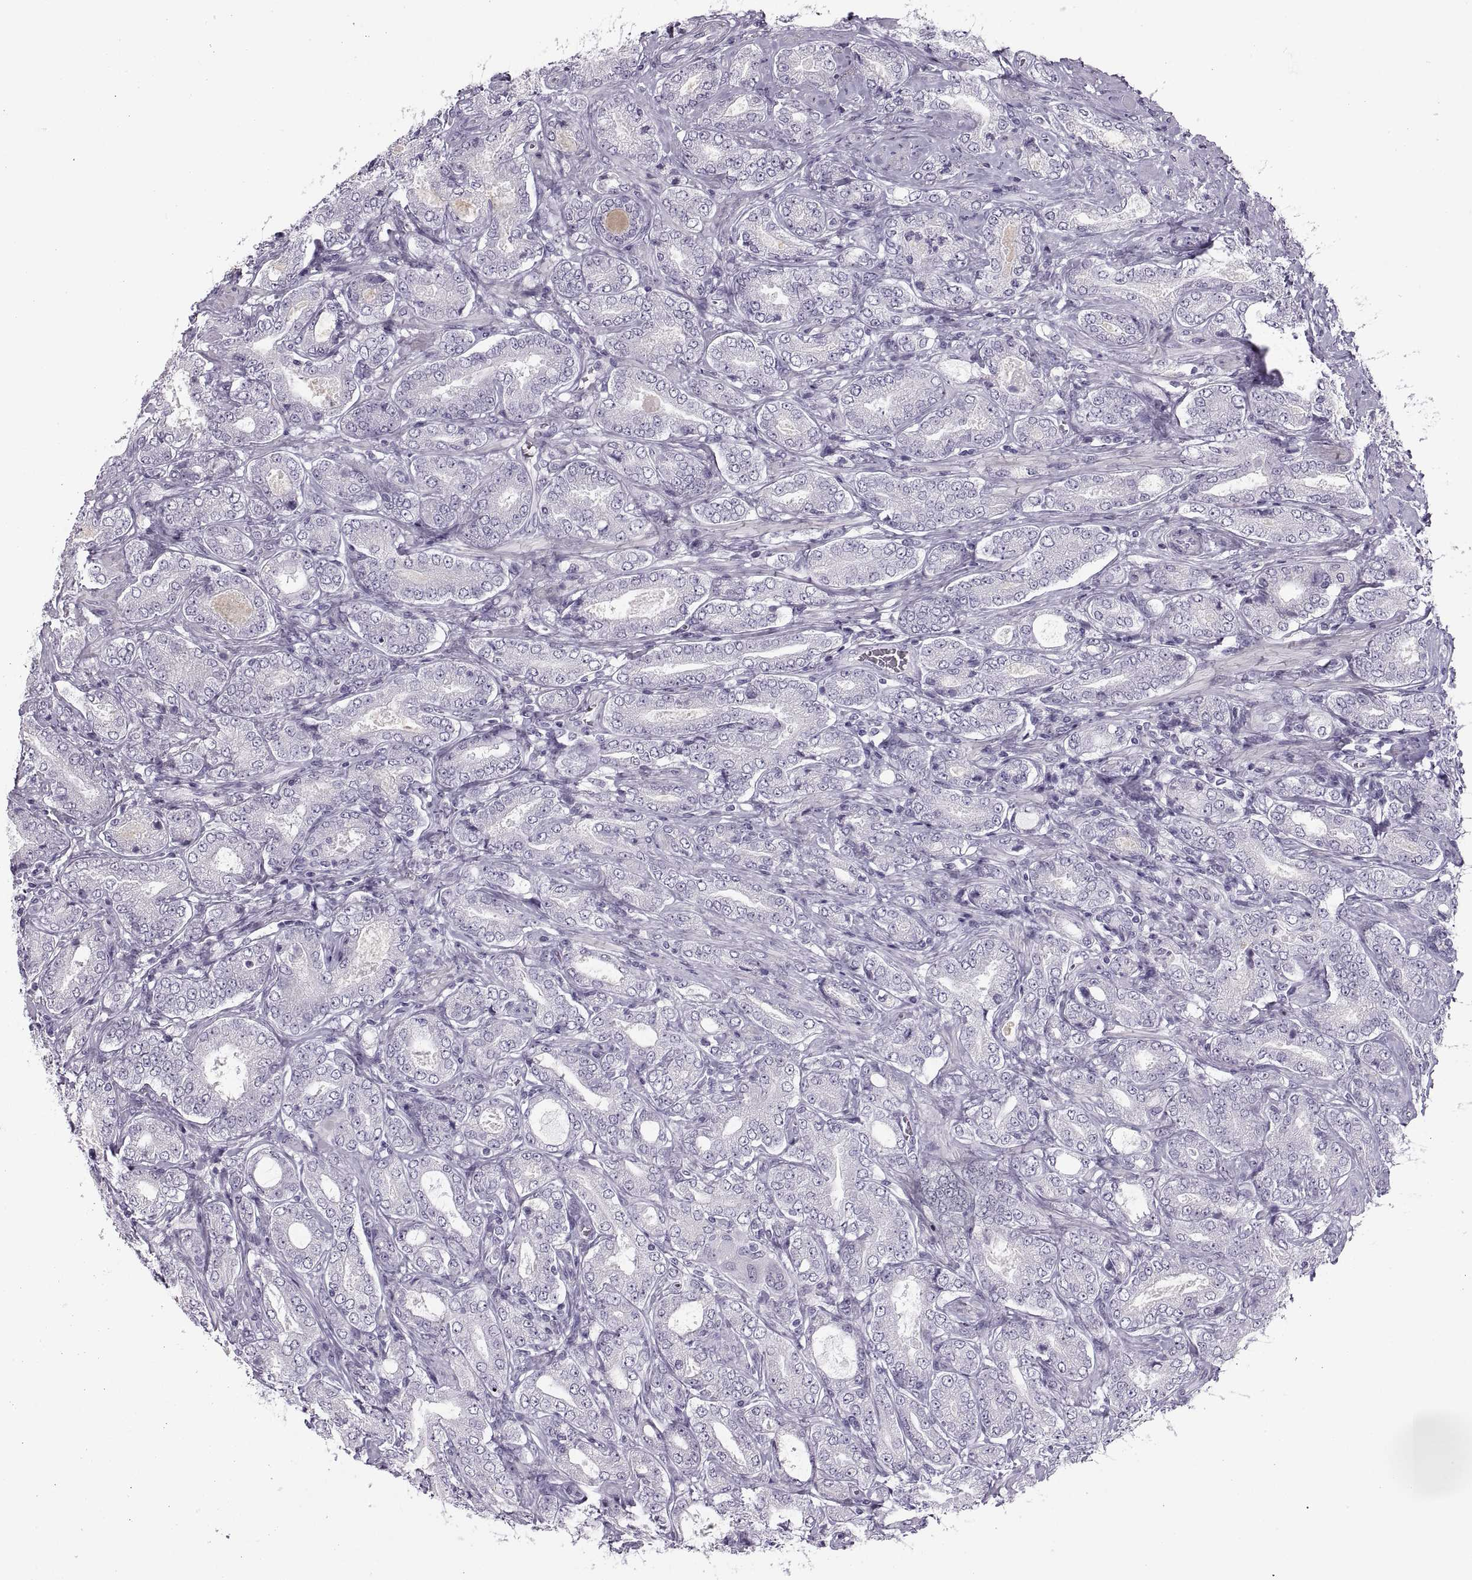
{"staining": {"intensity": "negative", "quantity": "none", "location": "none"}, "tissue": "prostate cancer", "cell_type": "Tumor cells", "image_type": "cancer", "snomed": [{"axis": "morphology", "description": "Adenocarcinoma, NOS"}, {"axis": "topography", "description": "Prostate"}], "caption": "There is no significant positivity in tumor cells of prostate adenocarcinoma. Nuclei are stained in blue.", "gene": "C3orf22", "patient": {"sex": "male", "age": 64}}